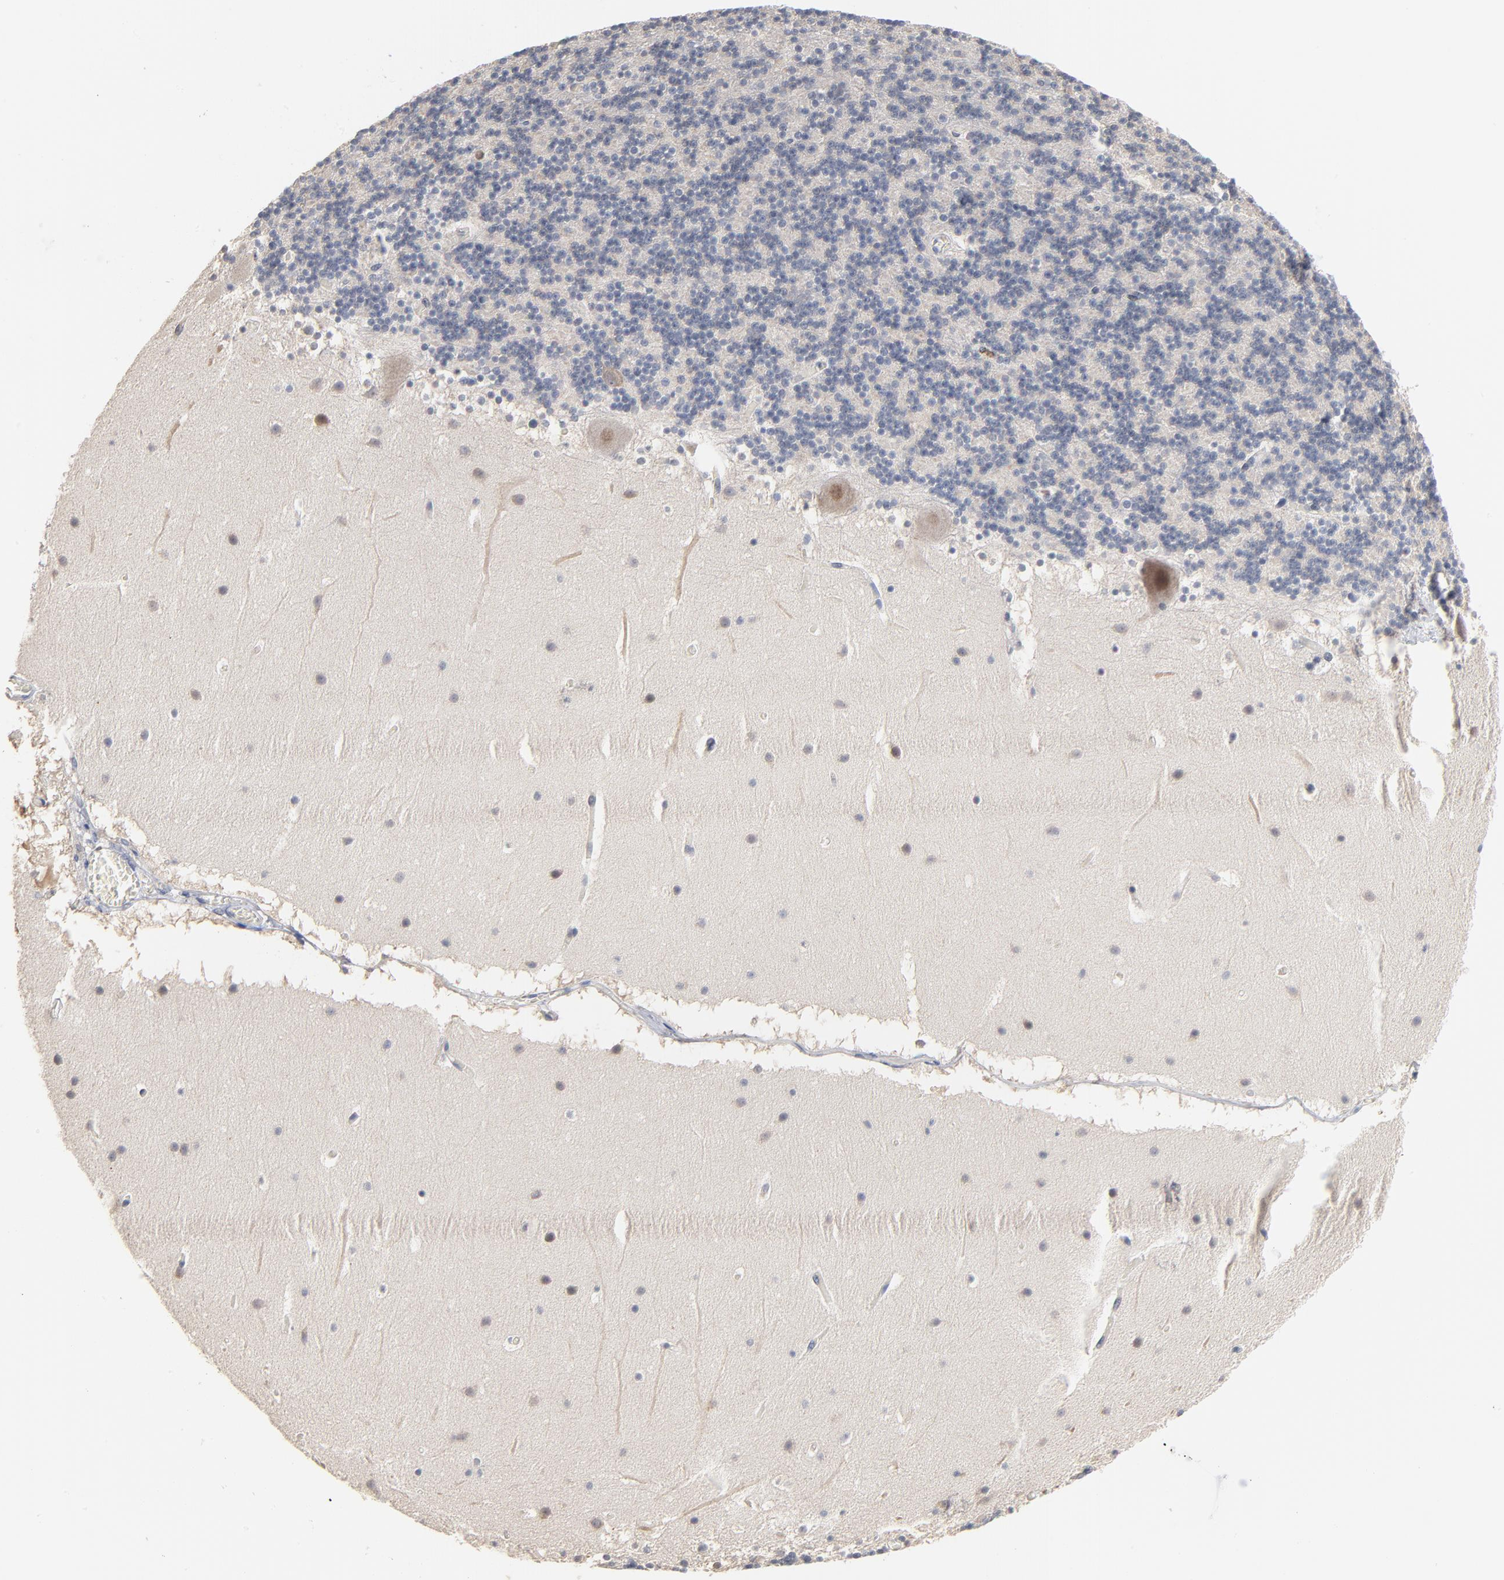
{"staining": {"intensity": "negative", "quantity": "none", "location": "none"}, "tissue": "cerebellum", "cell_type": "Cells in granular layer", "image_type": "normal", "snomed": [{"axis": "morphology", "description": "Normal tissue, NOS"}, {"axis": "topography", "description": "Cerebellum"}], "caption": "IHC of normal cerebellum reveals no positivity in cells in granular layer.", "gene": "DNAL4", "patient": {"sex": "male", "age": 45}}